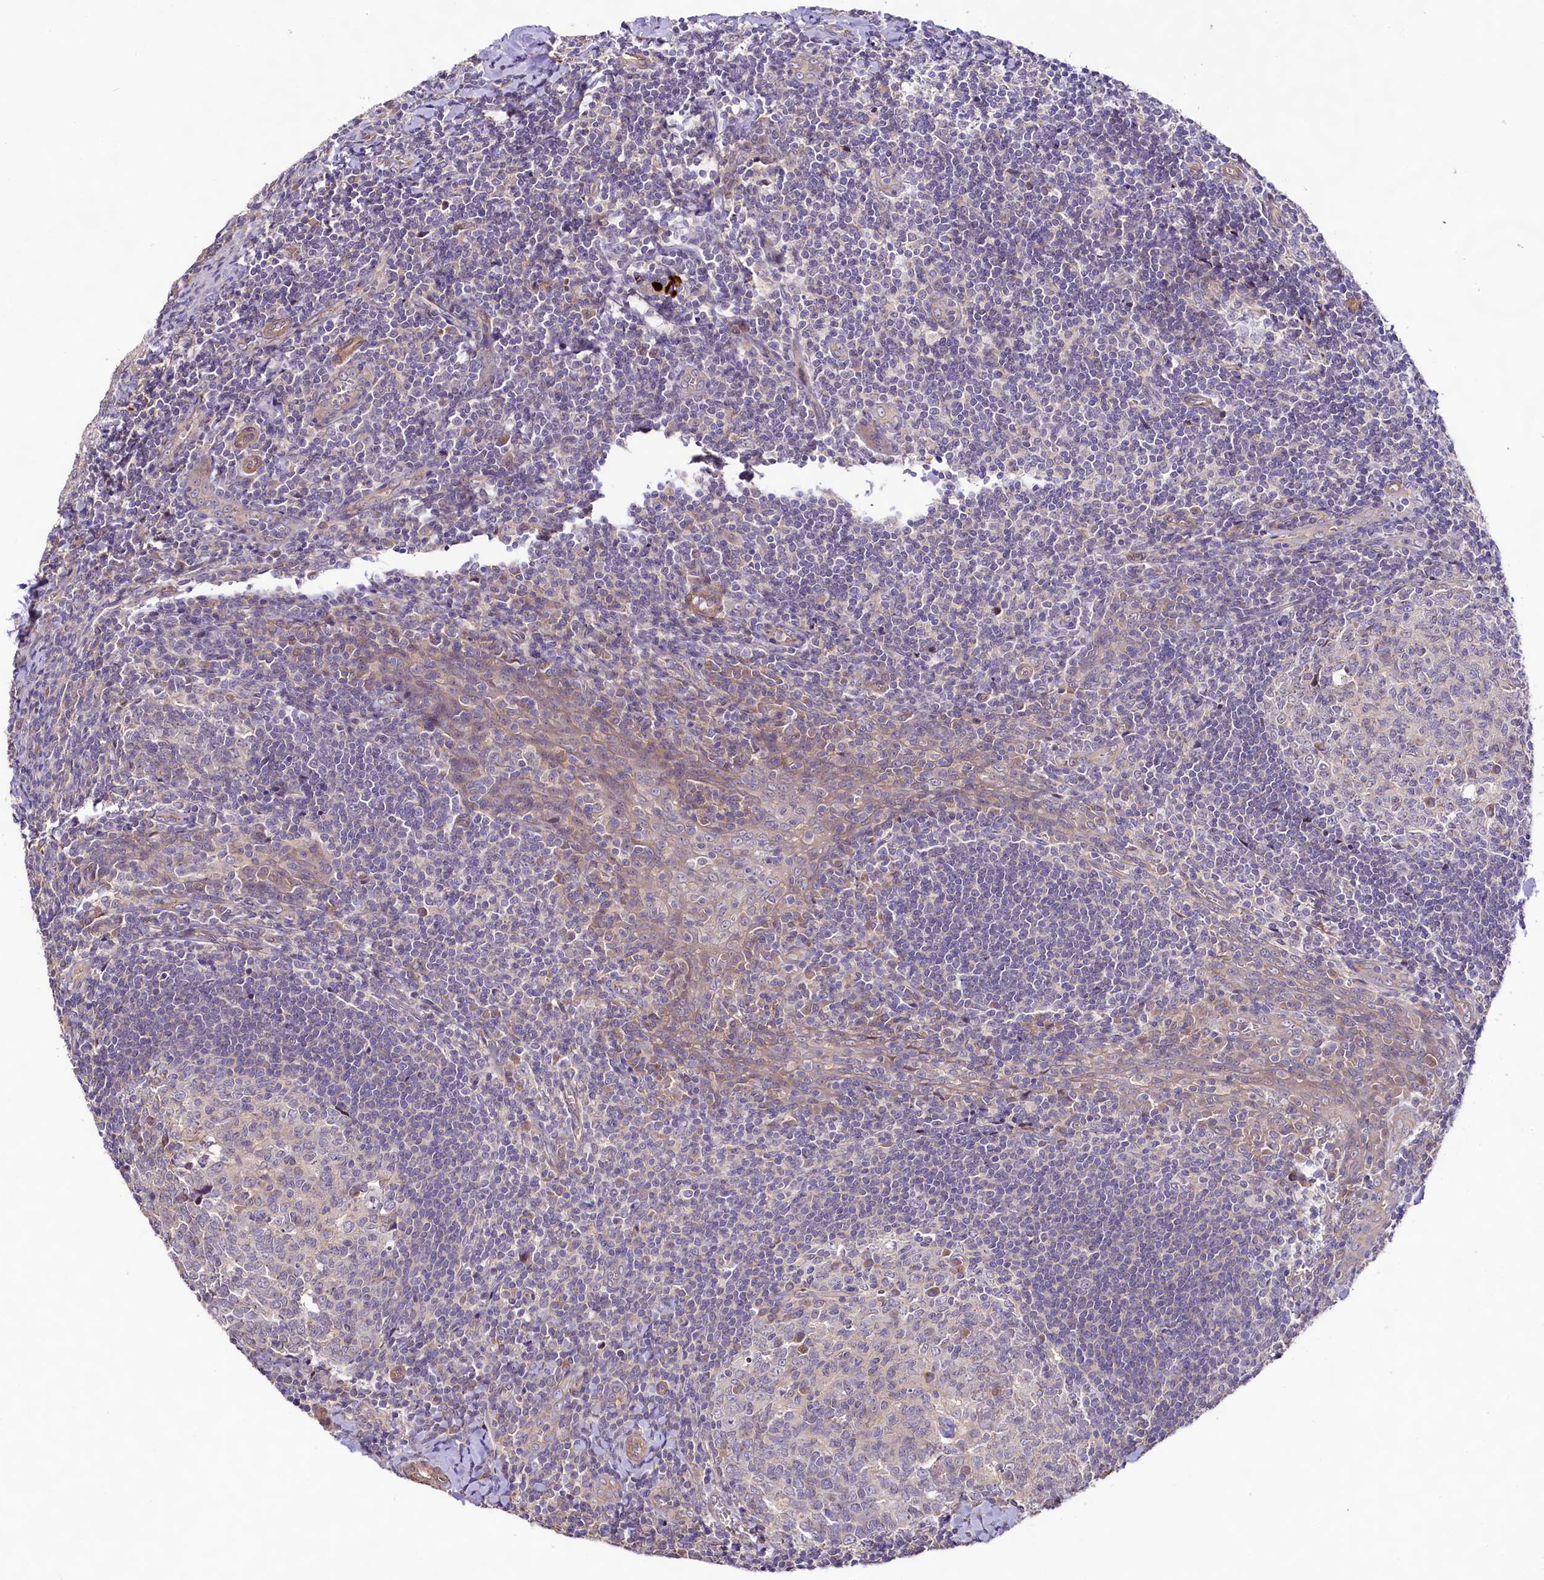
{"staining": {"intensity": "weak", "quantity": "<25%", "location": "cytoplasmic/membranous"}, "tissue": "tonsil", "cell_type": "Germinal center cells", "image_type": "normal", "snomed": [{"axis": "morphology", "description": "Normal tissue, NOS"}, {"axis": "topography", "description": "Tonsil"}], "caption": "Immunohistochemistry histopathology image of benign human tonsil stained for a protein (brown), which shows no expression in germinal center cells. (Brightfield microscopy of DAB immunohistochemistry at high magnification).", "gene": "VPS11", "patient": {"sex": "male", "age": 27}}